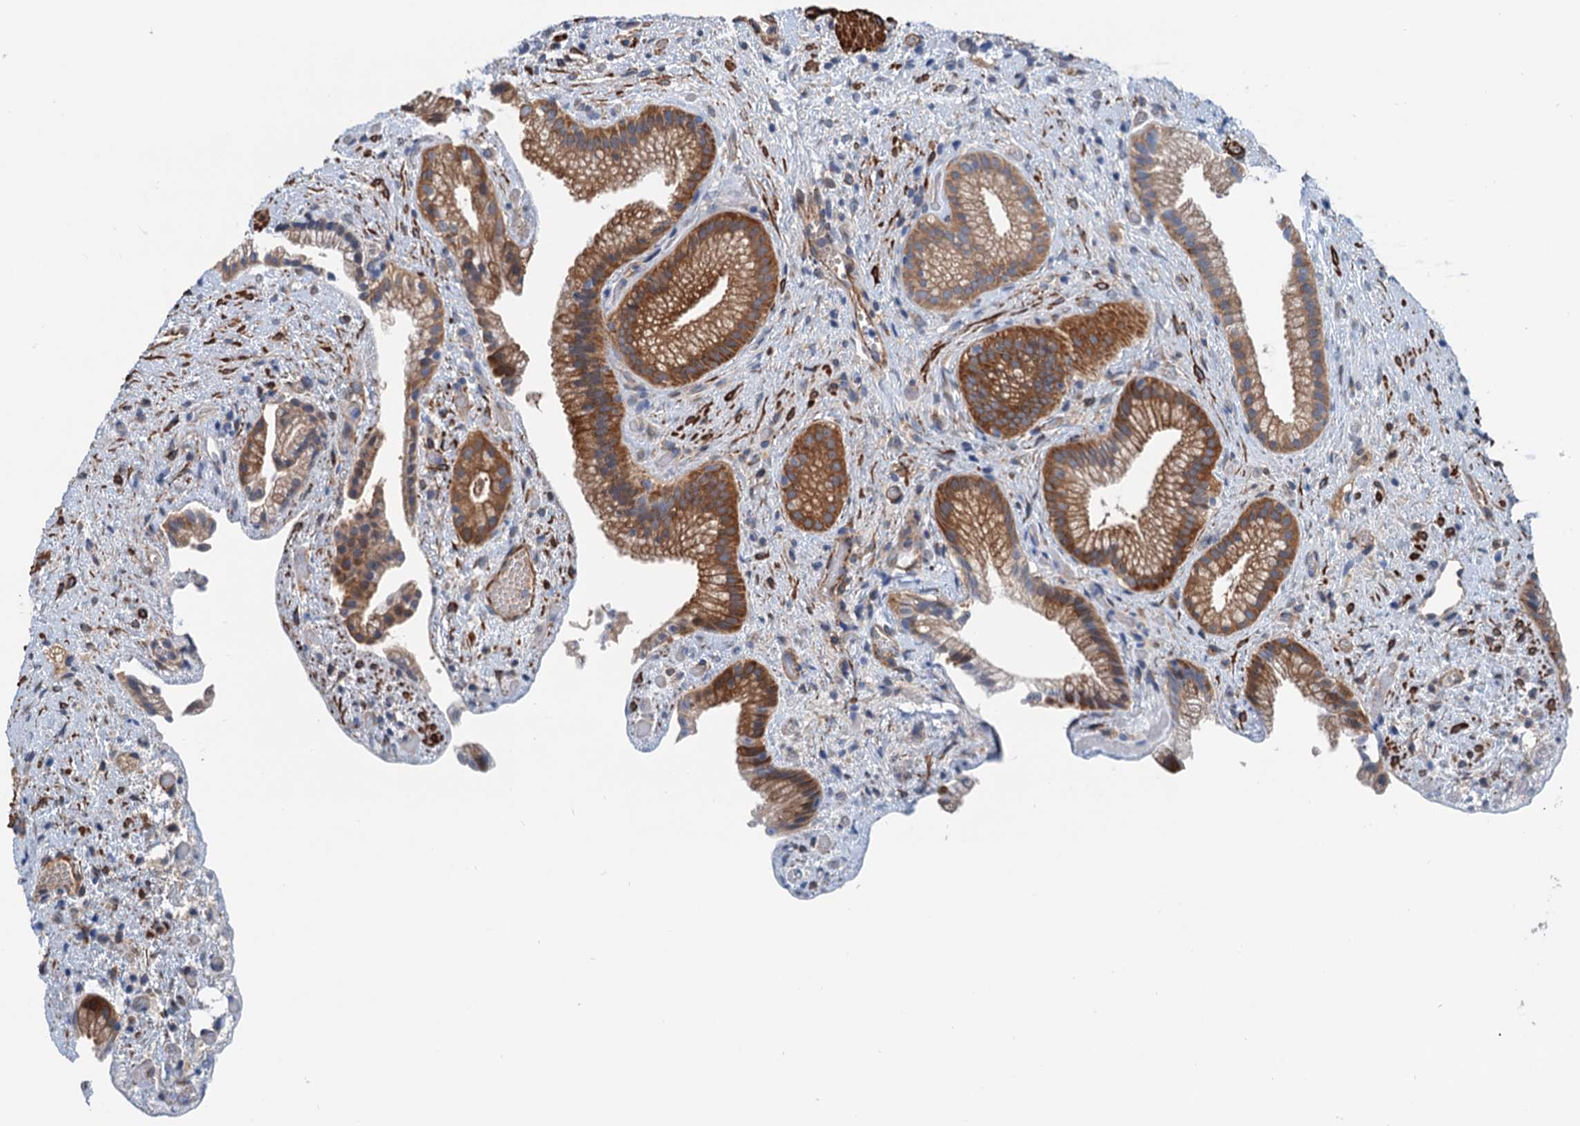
{"staining": {"intensity": "strong", "quantity": "25%-75%", "location": "cytoplasmic/membranous"}, "tissue": "gallbladder", "cell_type": "Glandular cells", "image_type": "normal", "snomed": [{"axis": "morphology", "description": "Normal tissue, NOS"}, {"axis": "morphology", "description": "Inflammation, NOS"}, {"axis": "topography", "description": "Gallbladder"}], "caption": "Immunohistochemical staining of benign human gallbladder demonstrates high levels of strong cytoplasmic/membranous expression in about 25%-75% of glandular cells.", "gene": "CSTPP1", "patient": {"sex": "male", "age": 51}}